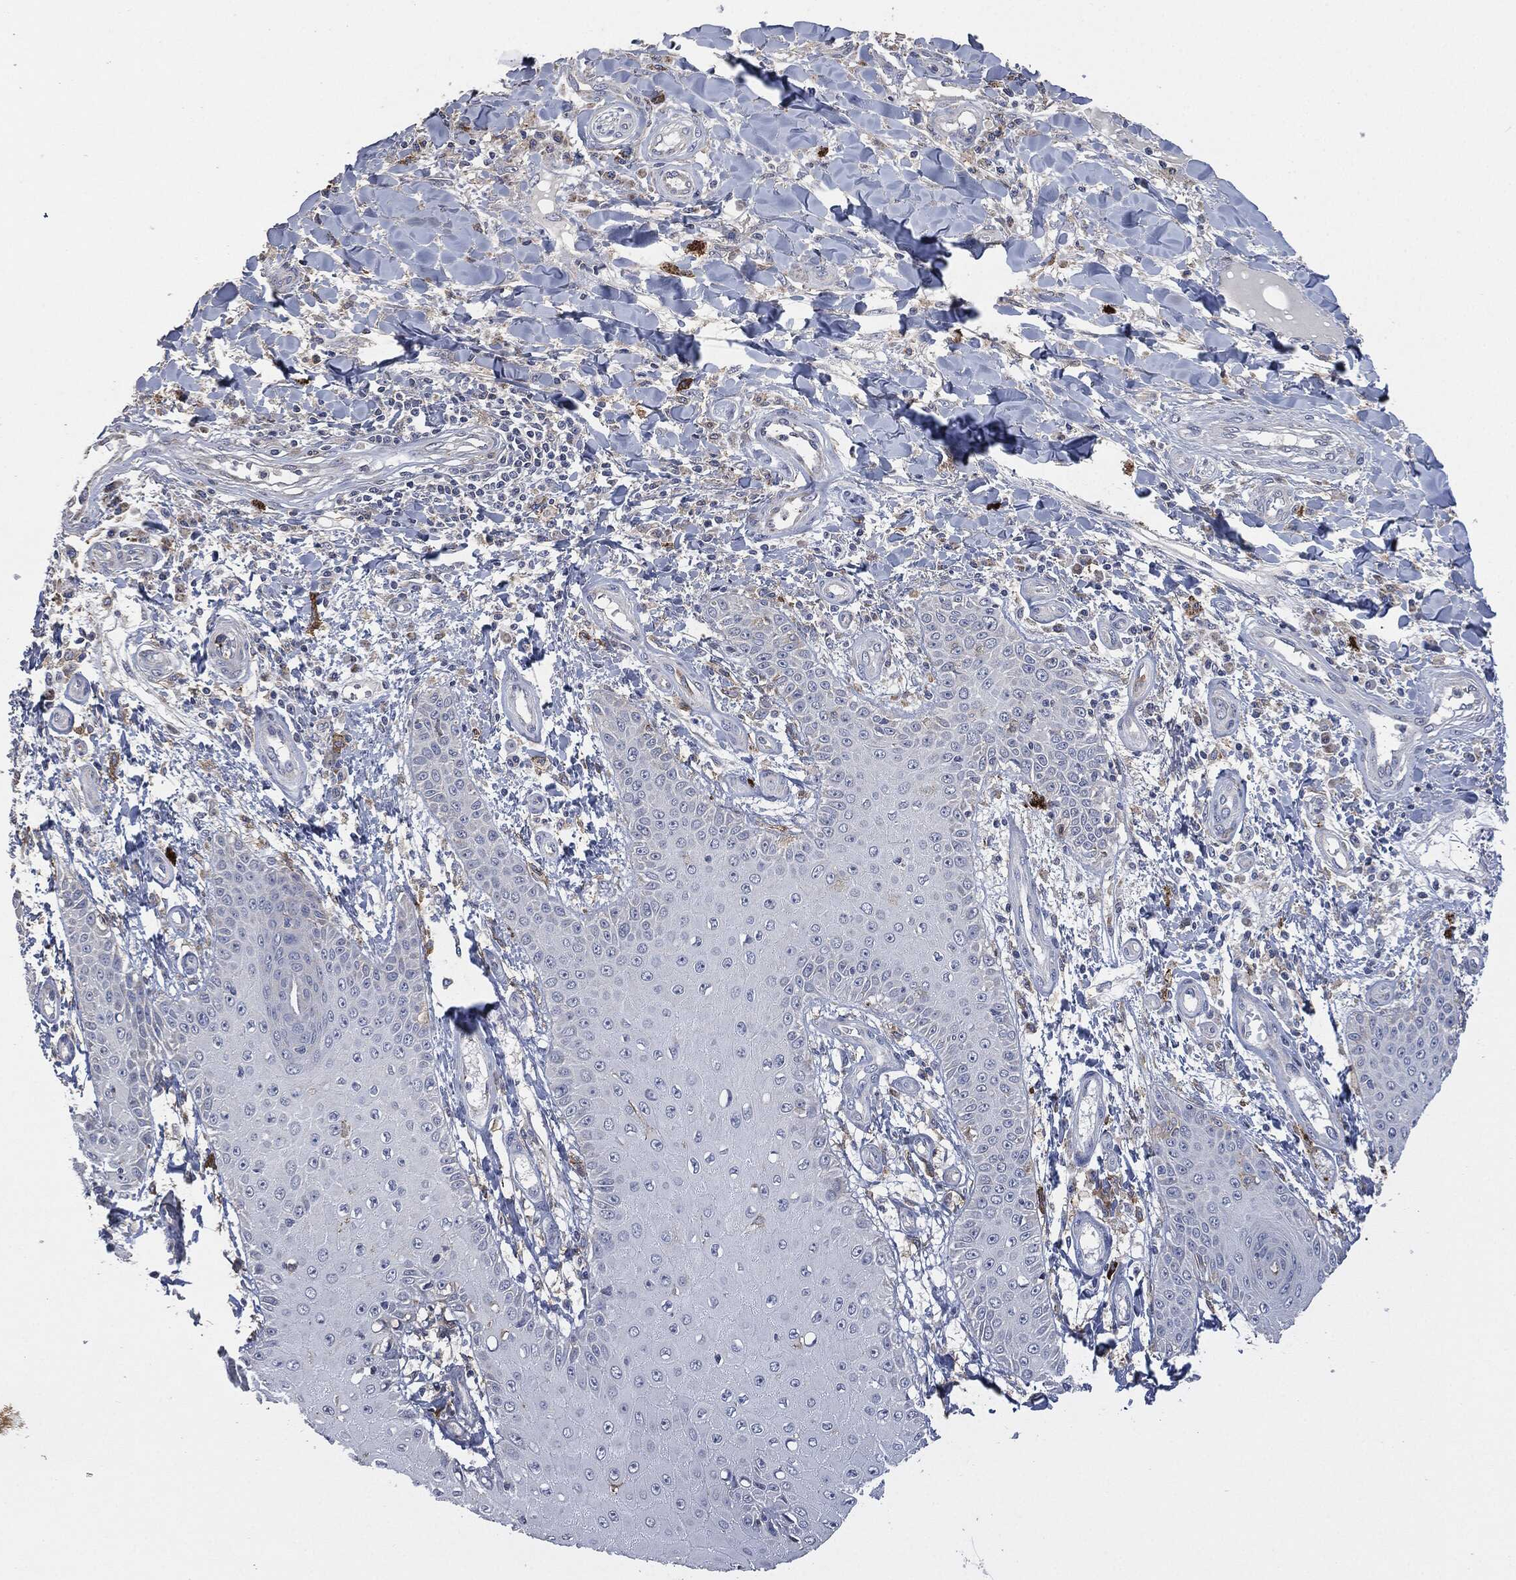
{"staining": {"intensity": "negative", "quantity": "none", "location": "none"}, "tissue": "skin cancer", "cell_type": "Tumor cells", "image_type": "cancer", "snomed": [{"axis": "morphology", "description": "Inflammation, NOS"}, {"axis": "morphology", "description": "Squamous cell carcinoma, NOS"}, {"axis": "topography", "description": "Skin"}], "caption": "Tumor cells are negative for brown protein staining in skin squamous cell carcinoma. (DAB (3,3'-diaminobenzidine) immunohistochemistry, high magnification).", "gene": "CD33", "patient": {"sex": "male", "age": 70}}